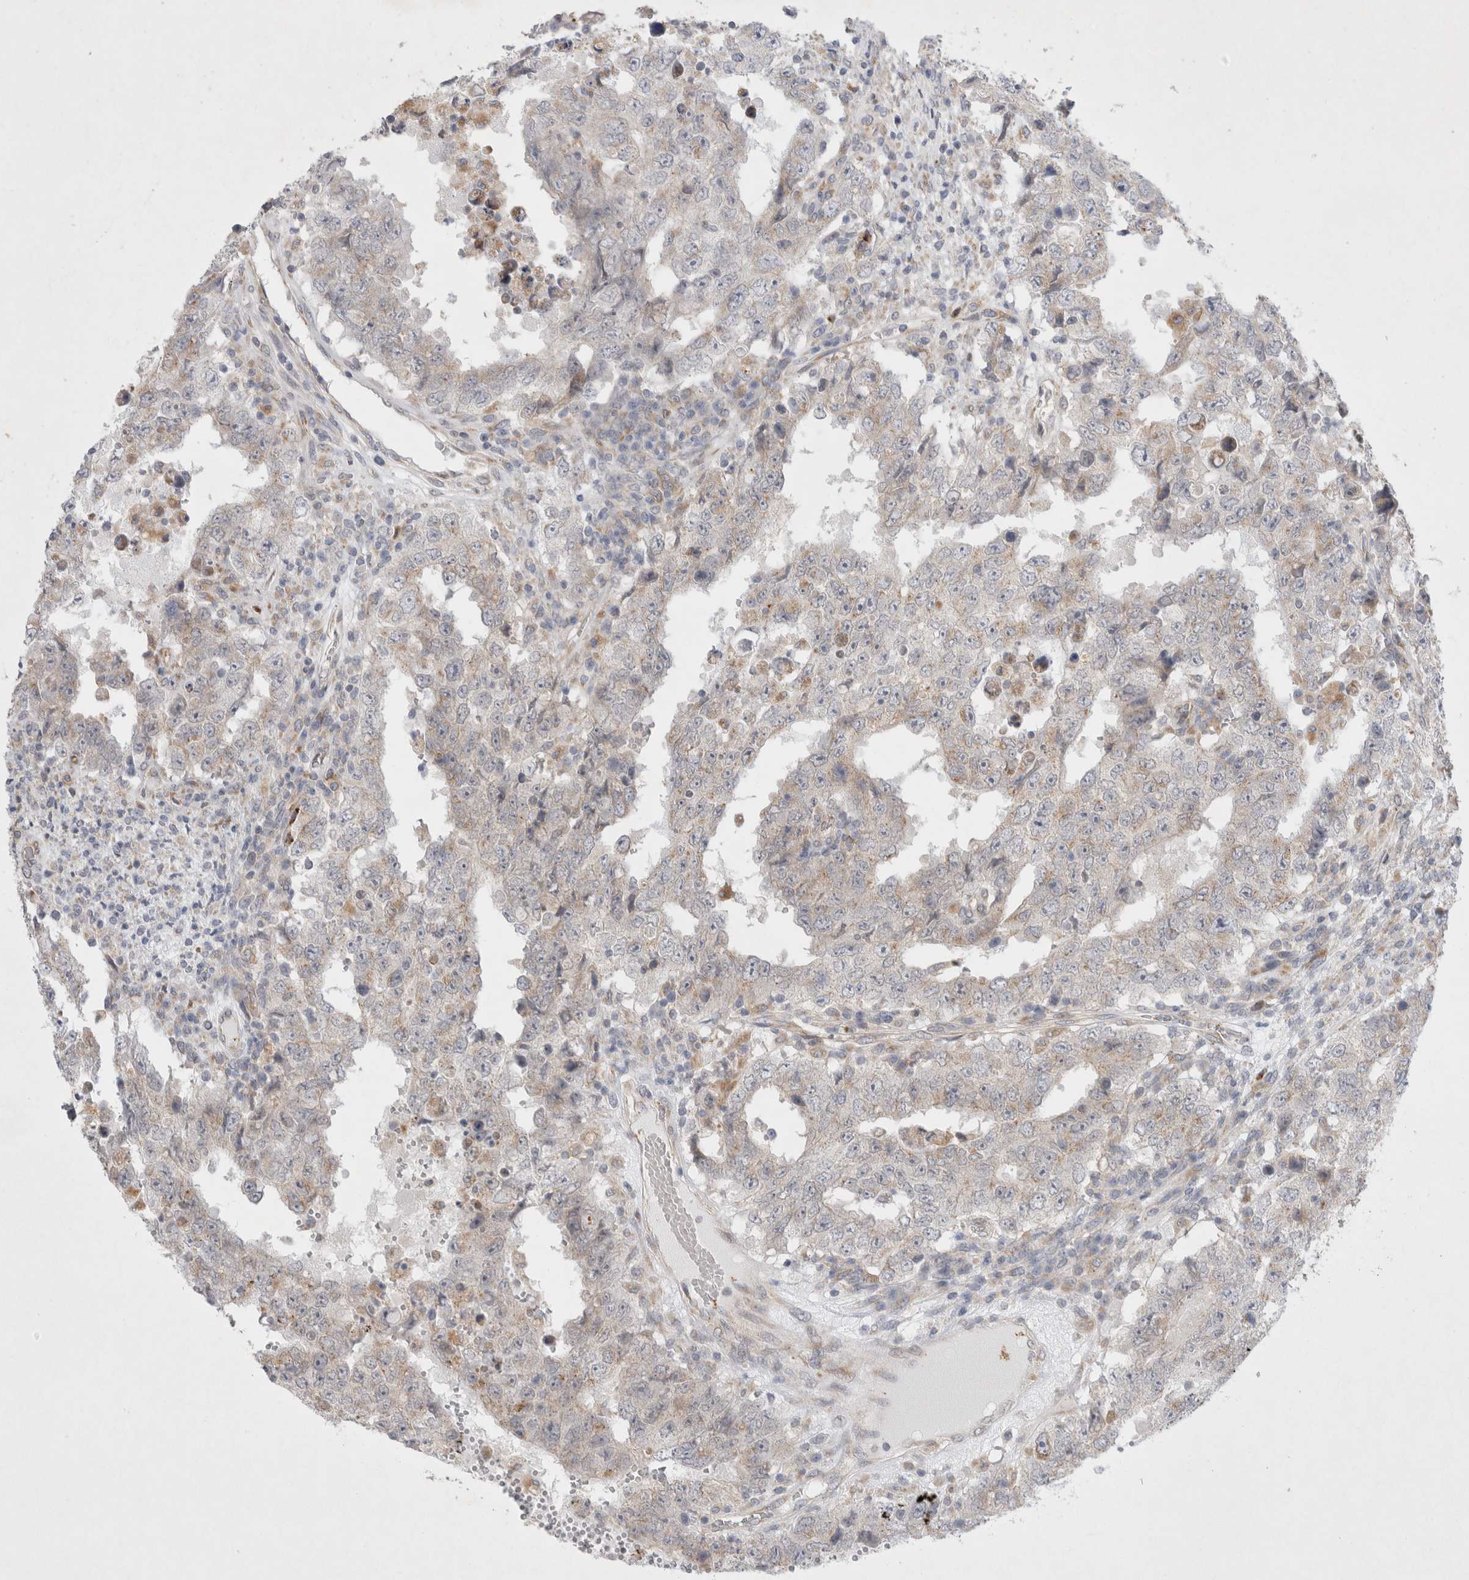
{"staining": {"intensity": "weak", "quantity": "<25%", "location": "cytoplasmic/membranous"}, "tissue": "testis cancer", "cell_type": "Tumor cells", "image_type": "cancer", "snomed": [{"axis": "morphology", "description": "Carcinoma, Embryonal, NOS"}, {"axis": "topography", "description": "Testis"}], "caption": "High magnification brightfield microscopy of embryonal carcinoma (testis) stained with DAB (3,3'-diaminobenzidine) (brown) and counterstained with hematoxylin (blue): tumor cells show no significant expression.", "gene": "NPC1", "patient": {"sex": "male", "age": 26}}